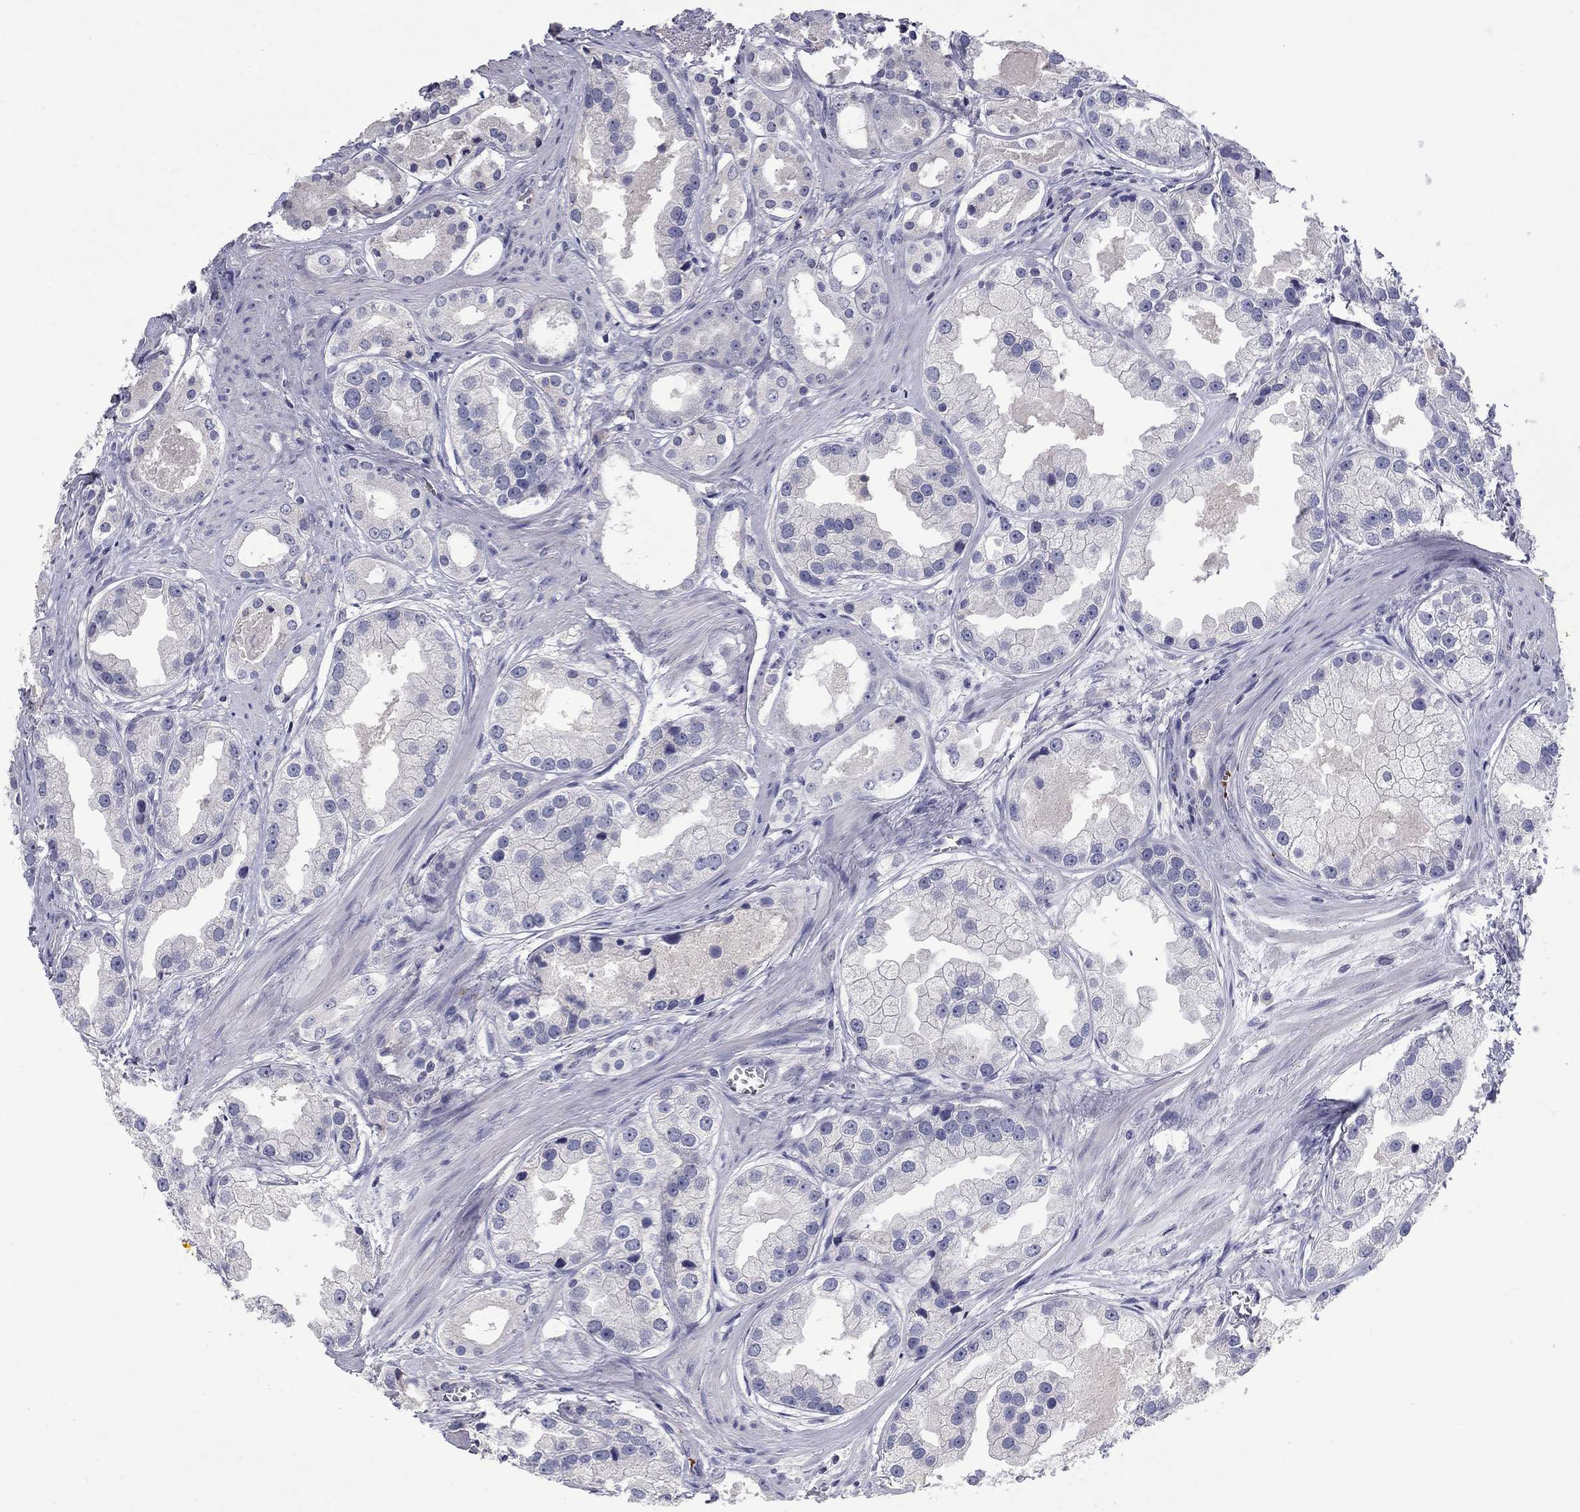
{"staining": {"intensity": "negative", "quantity": "none", "location": "none"}, "tissue": "prostate cancer", "cell_type": "Tumor cells", "image_type": "cancer", "snomed": [{"axis": "morphology", "description": "Adenocarcinoma, NOS"}, {"axis": "topography", "description": "Prostate"}], "caption": "The immunohistochemistry (IHC) histopathology image has no significant positivity in tumor cells of prostate cancer tissue.", "gene": "PLEK", "patient": {"sex": "male", "age": 61}}